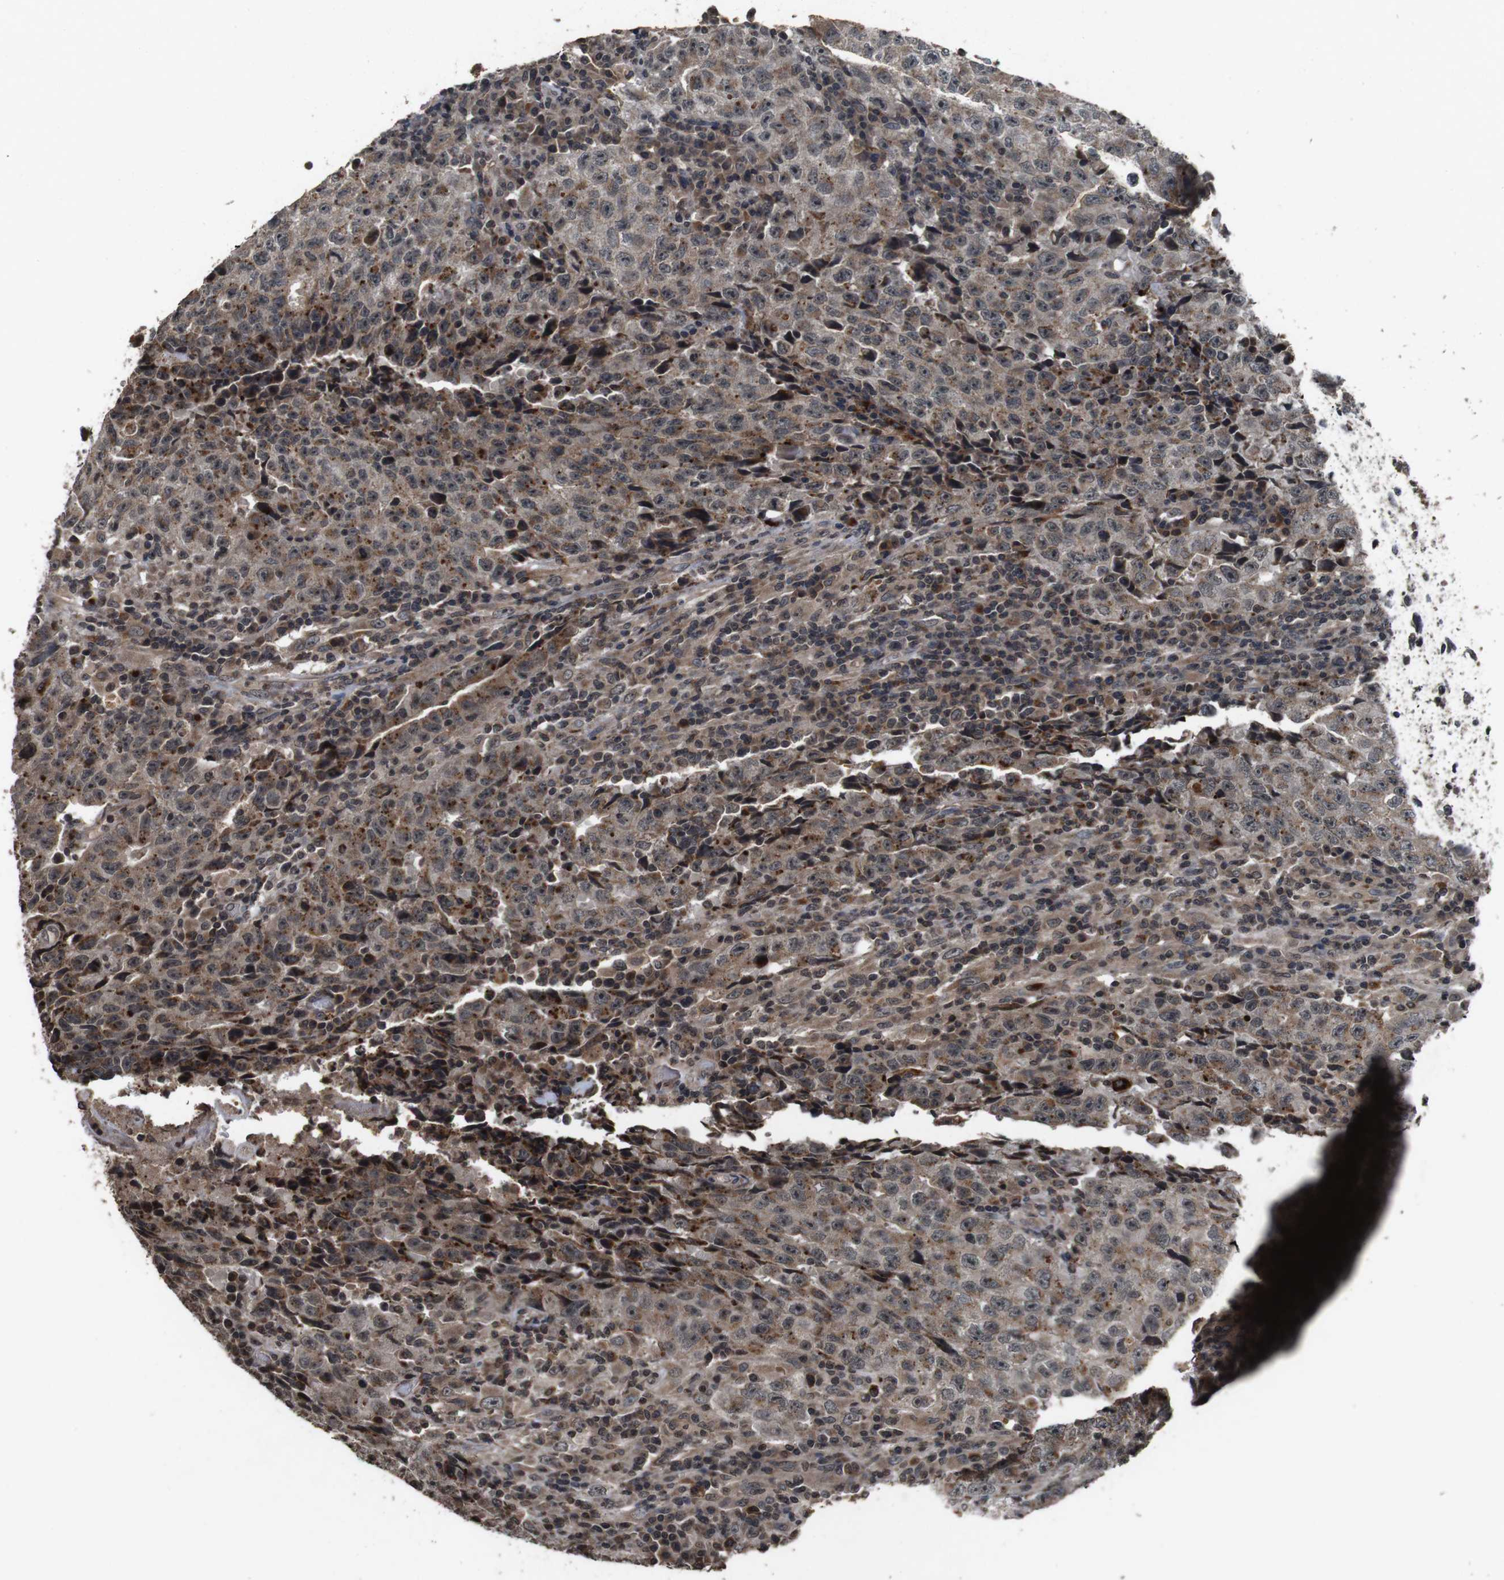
{"staining": {"intensity": "moderate", "quantity": "25%-75%", "location": "cytoplasmic/membranous,nuclear"}, "tissue": "testis cancer", "cell_type": "Tumor cells", "image_type": "cancer", "snomed": [{"axis": "morphology", "description": "Necrosis, NOS"}, {"axis": "morphology", "description": "Carcinoma, Embryonal, NOS"}, {"axis": "topography", "description": "Testis"}], "caption": "This image demonstrates immunohistochemistry (IHC) staining of human testis embryonal carcinoma, with medium moderate cytoplasmic/membranous and nuclear positivity in about 25%-75% of tumor cells.", "gene": "SORL1", "patient": {"sex": "male", "age": 19}}